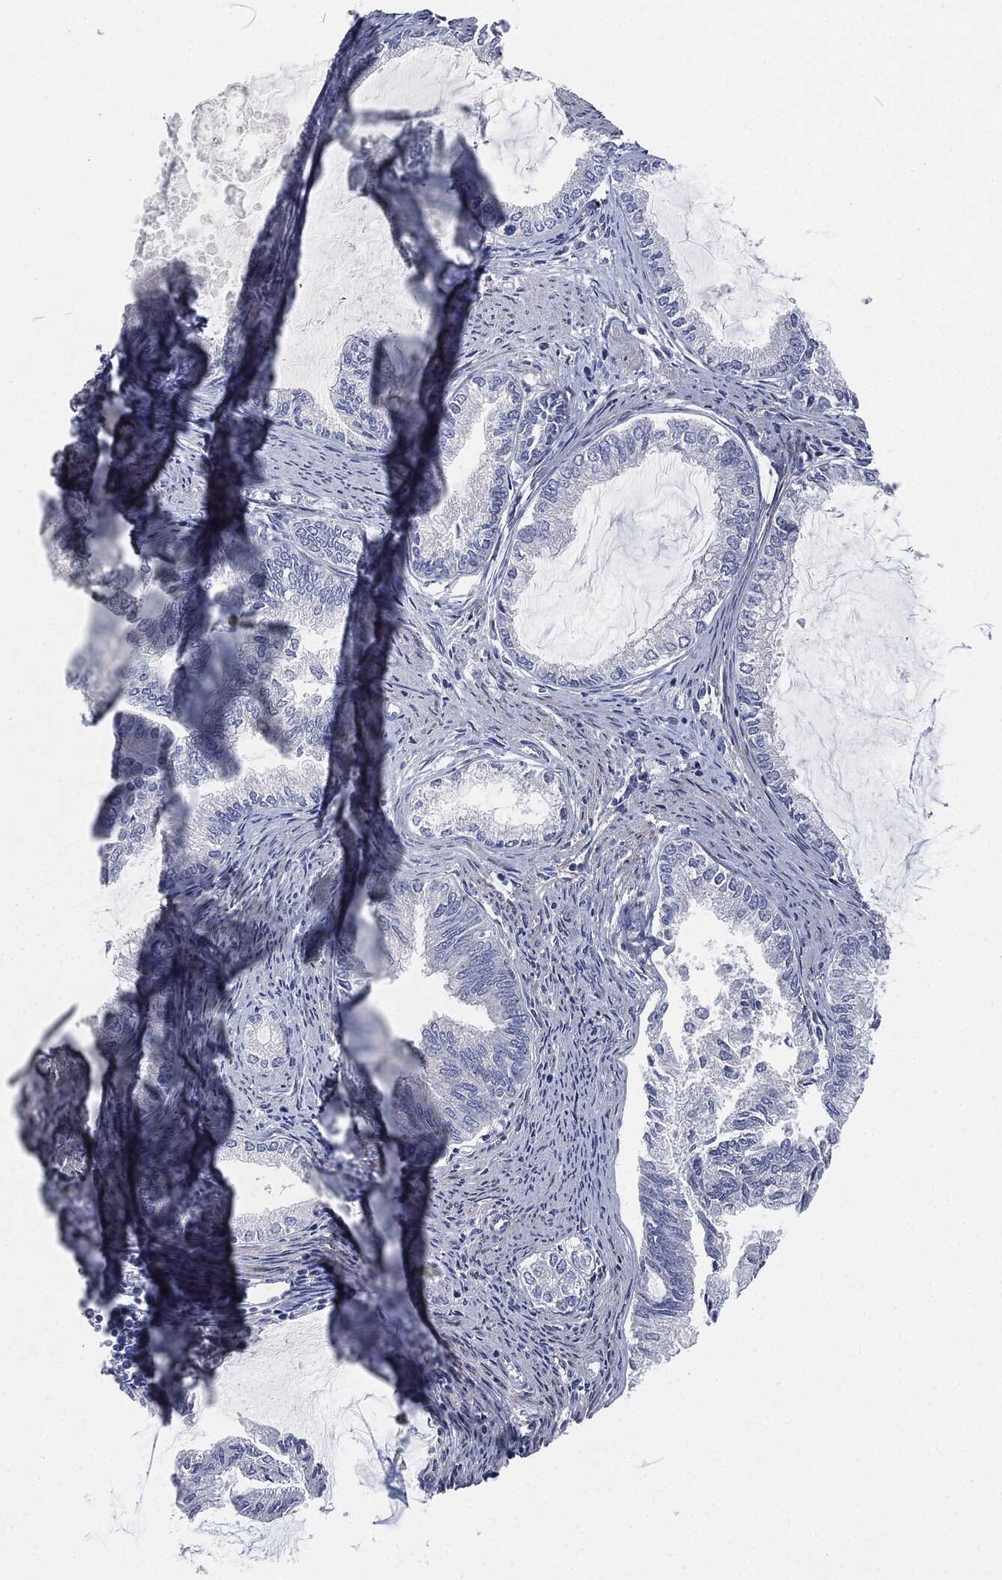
{"staining": {"intensity": "negative", "quantity": "none", "location": "none"}, "tissue": "endometrial cancer", "cell_type": "Tumor cells", "image_type": "cancer", "snomed": [{"axis": "morphology", "description": "Adenocarcinoma, NOS"}, {"axis": "topography", "description": "Endometrium"}], "caption": "IHC of human endometrial adenocarcinoma exhibits no staining in tumor cells.", "gene": "MPO", "patient": {"sex": "female", "age": 86}}